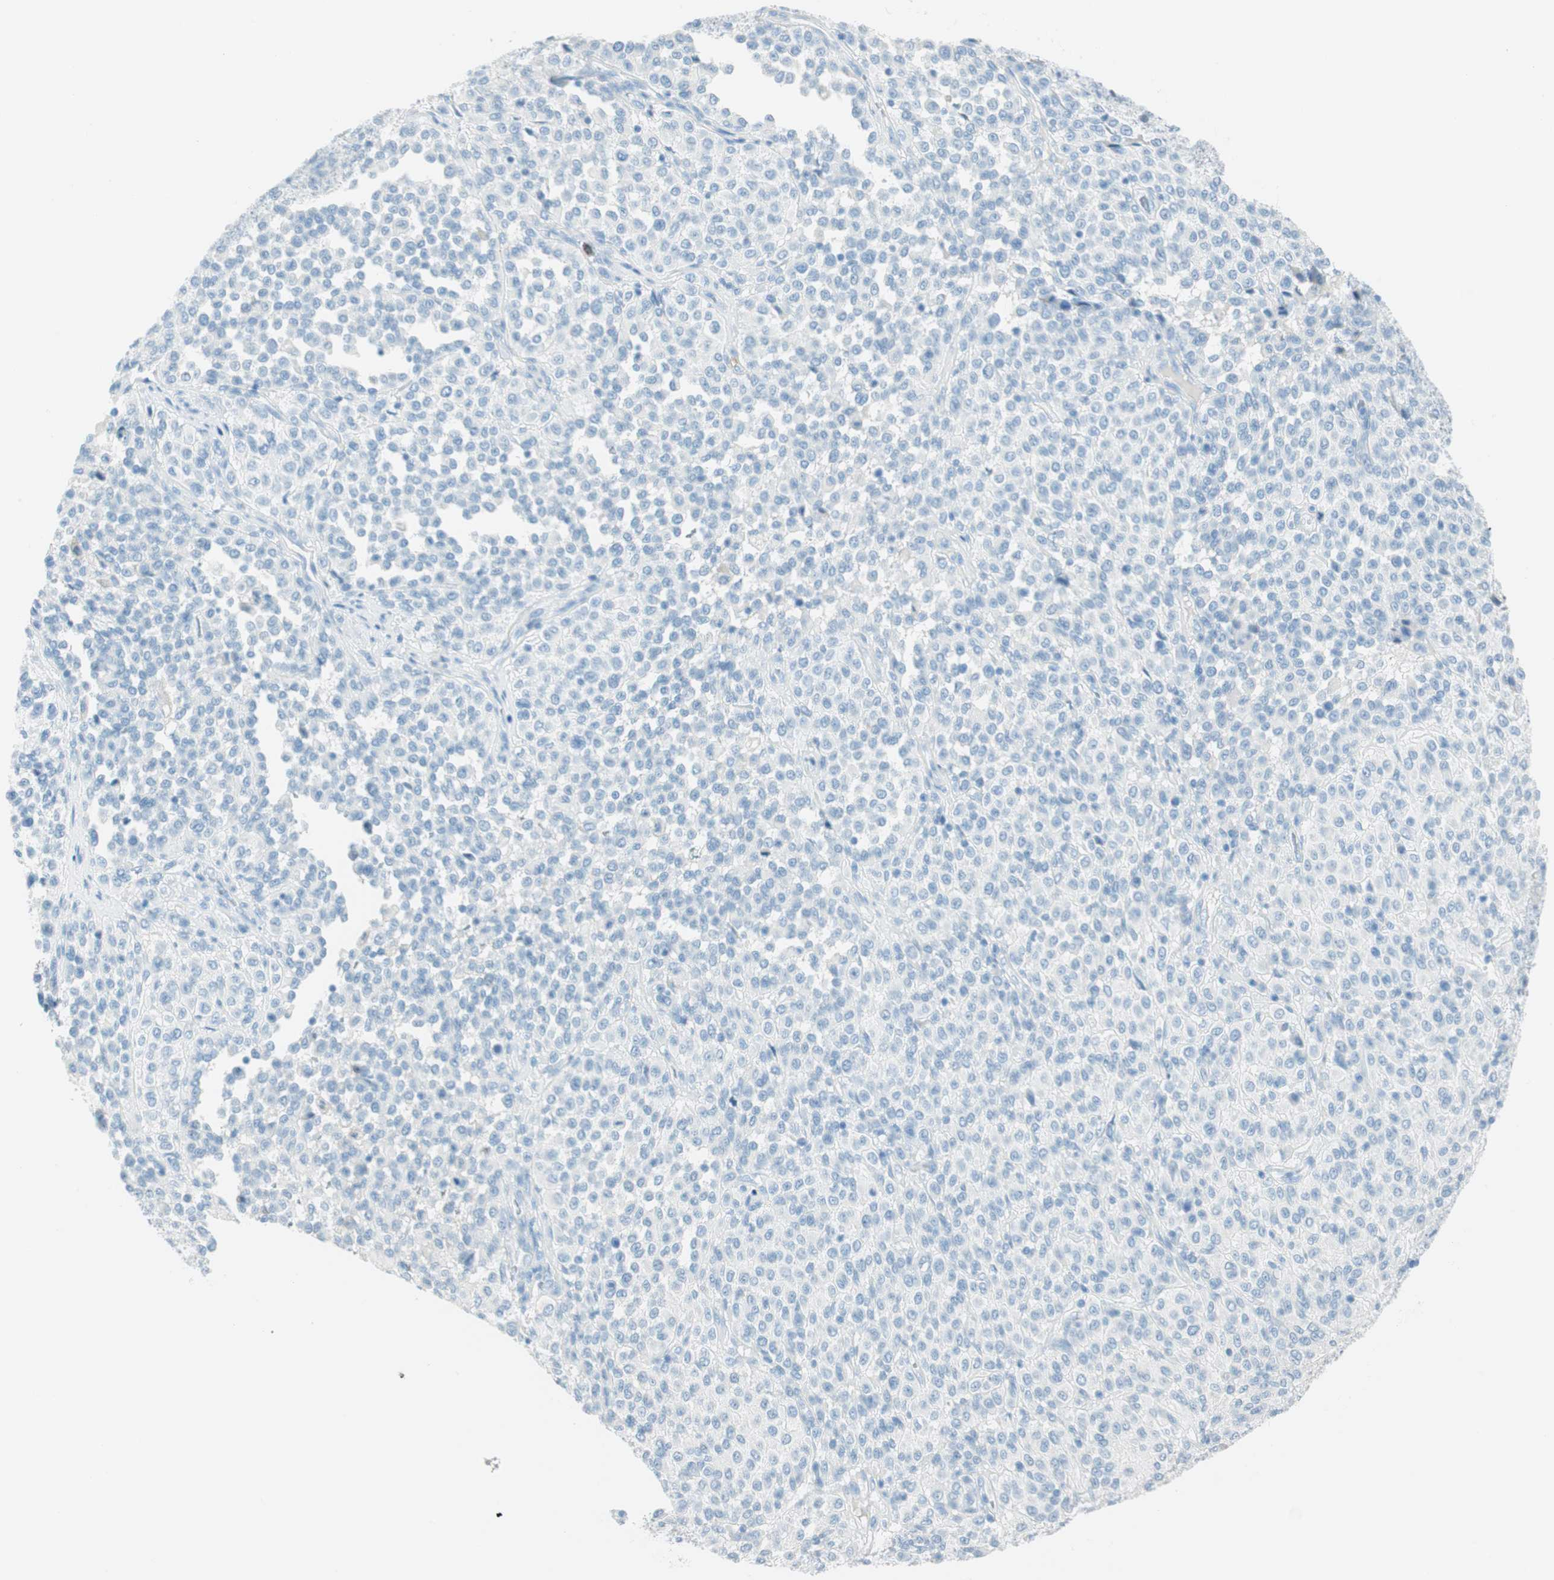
{"staining": {"intensity": "negative", "quantity": "none", "location": "none"}, "tissue": "melanoma", "cell_type": "Tumor cells", "image_type": "cancer", "snomed": [{"axis": "morphology", "description": "Malignant melanoma, Metastatic site"}, {"axis": "topography", "description": "Pancreas"}], "caption": "Protein analysis of malignant melanoma (metastatic site) demonstrates no significant expression in tumor cells.", "gene": "TNFRSF13C", "patient": {"sex": "female", "age": 30}}